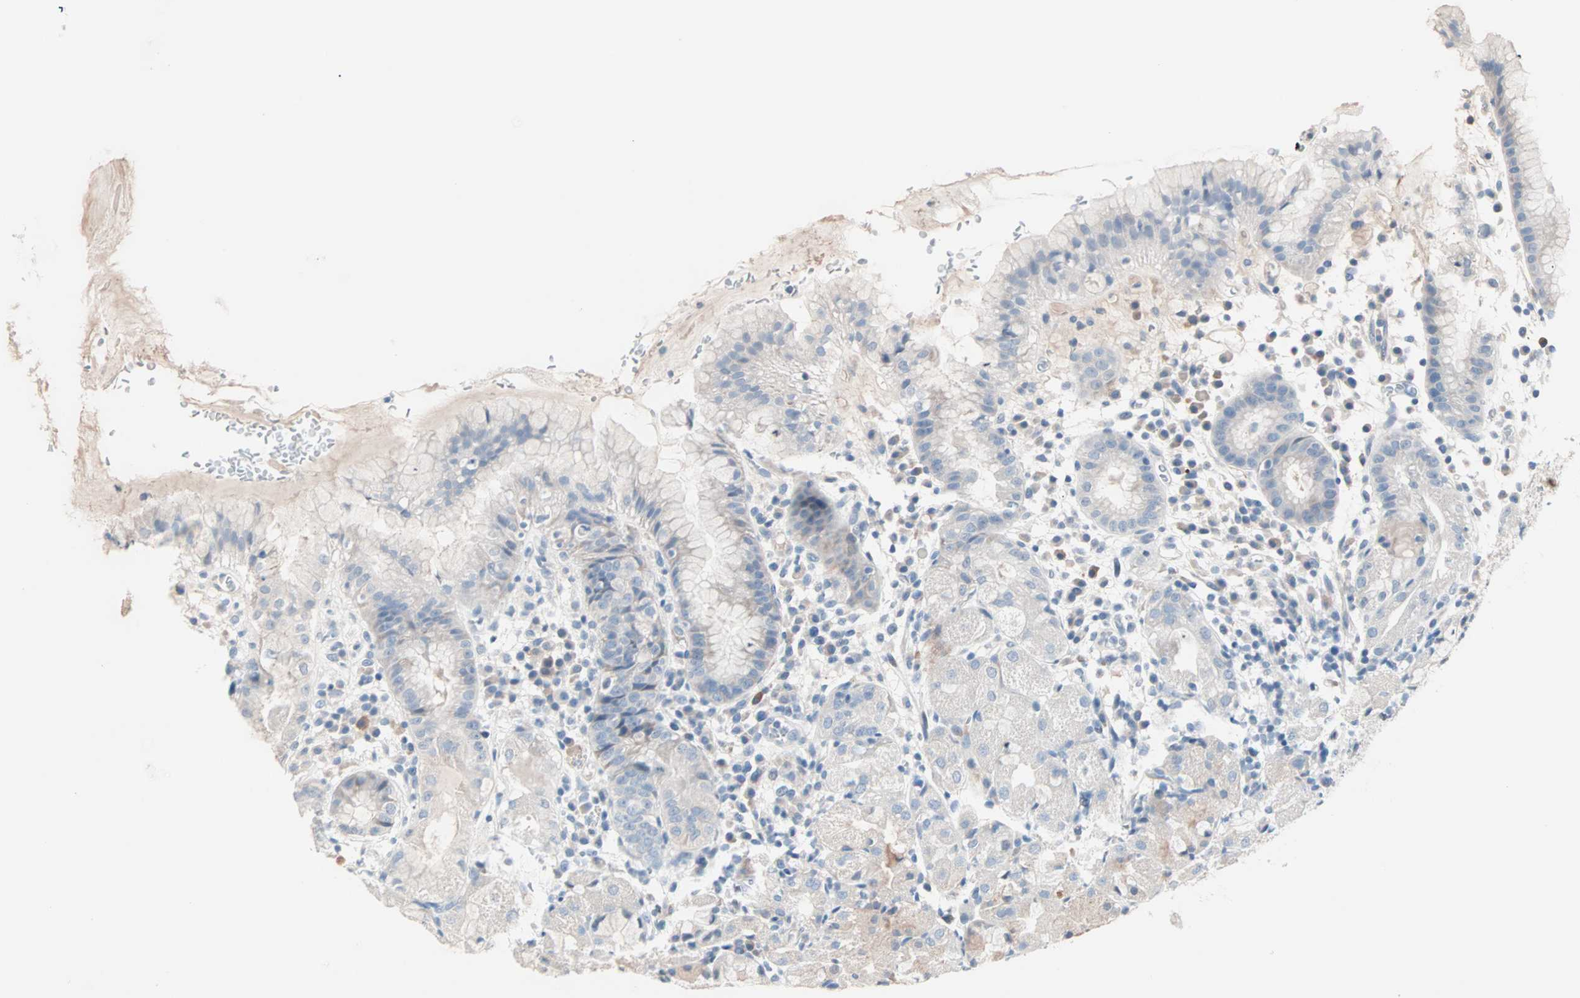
{"staining": {"intensity": "moderate", "quantity": "<25%", "location": "cytoplasmic/membranous"}, "tissue": "stomach", "cell_type": "Glandular cells", "image_type": "normal", "snomed": [{"axis": "morphology", "description": "Normal tissue, NOS"}, {"axis": "topography", "description": "Stomach"}, {"axis": "topography", "description": "Stomach, lower"}], "caption": "This photomicrograph demonstrates IHC staining of unremarkable human stomach, with low moderate cytoplasmic/membranous expression in about <25% of glandular cells.", "gene": "NEFH", "patient": {"sex": "female", "age": 75}}